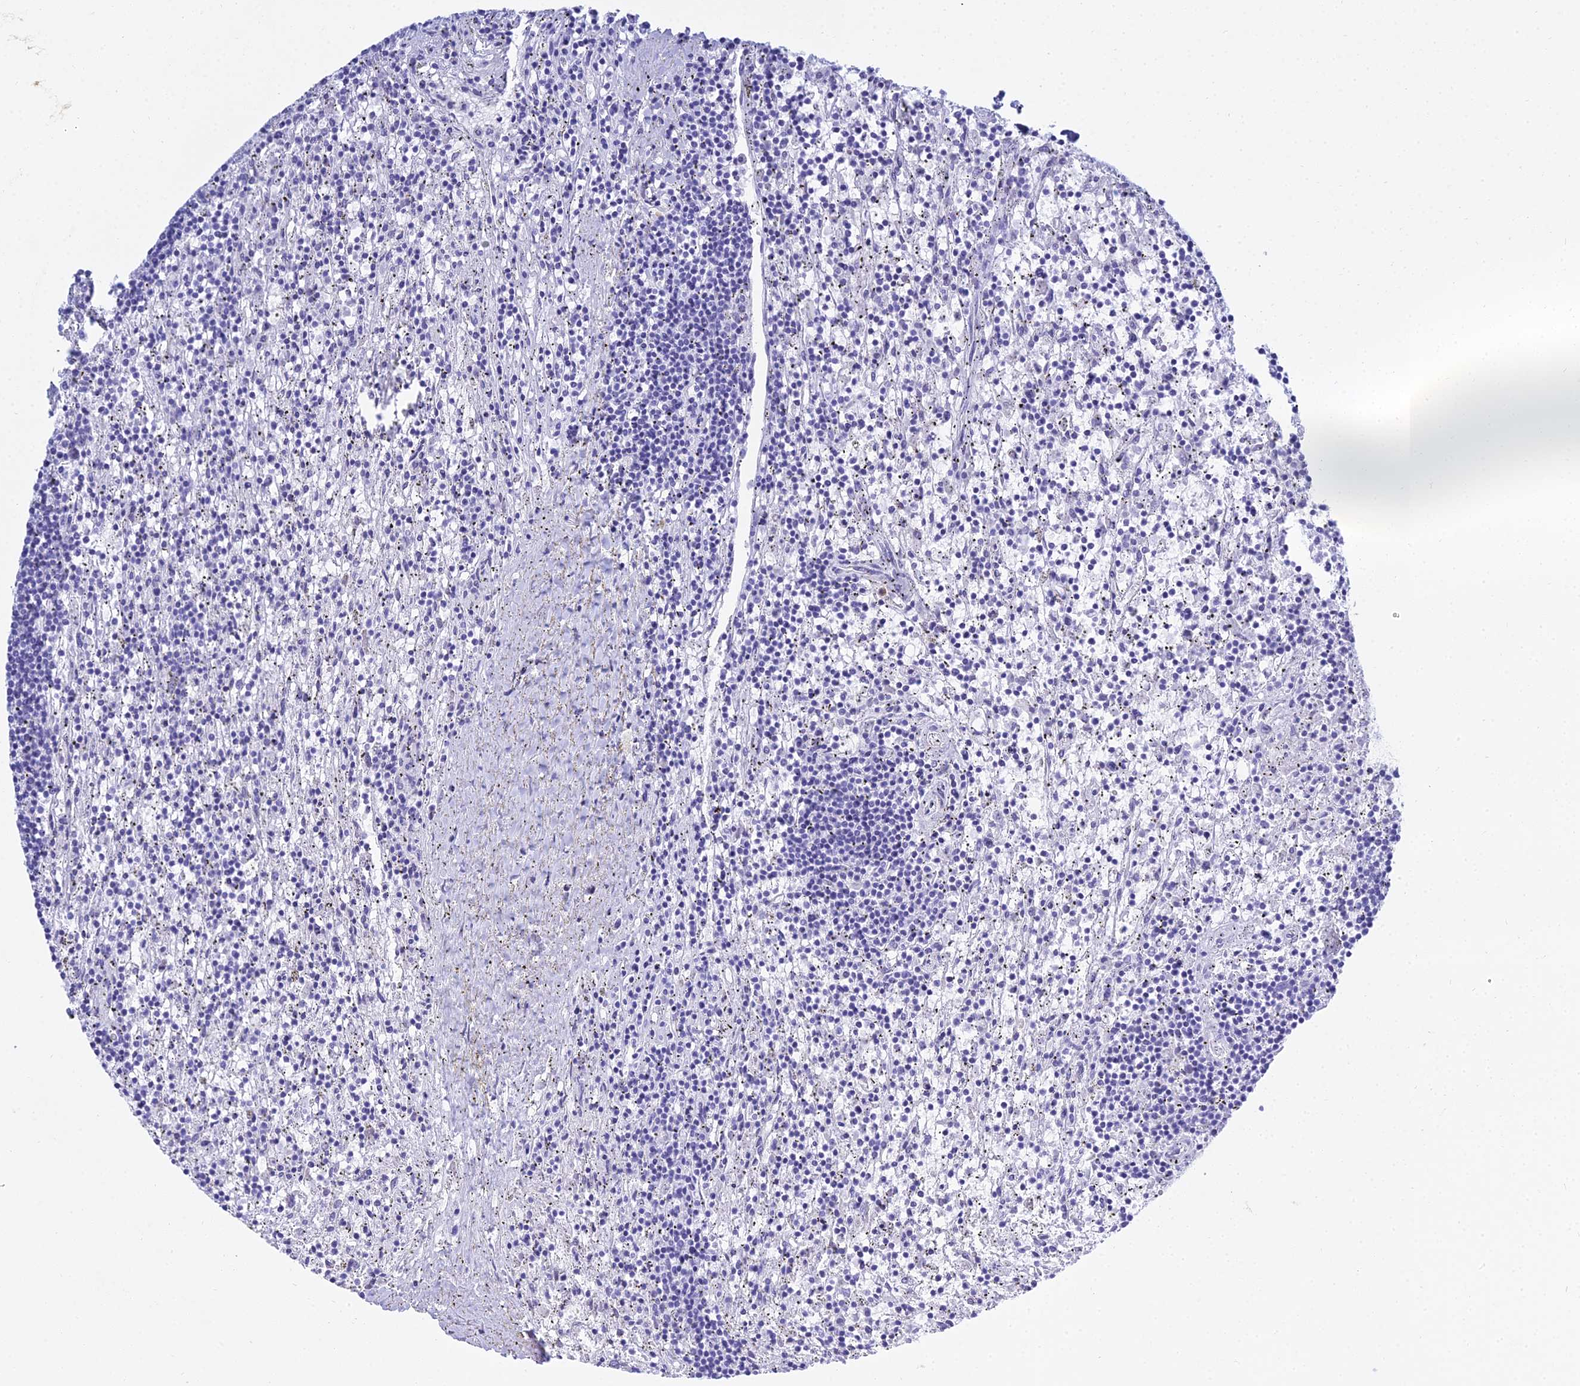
{"staining": {"intensity": "negative", "quantity": "none", "location": "none"}, "tissue": "lymphoma", "cell_type": "Tumor cells", "image_type": "cancer", "snomed": [{"axis": "morphology", "description": "Malignant lymphoma, non-Hodgkin's type, Low grade"}, {"axis": "topography", "description": "Spleen"}], "caption": "There is no significant positivity in tumor cells of lymphoma.", "gene": "PATE4", "patient": {"sex": "male", "age": 76}}